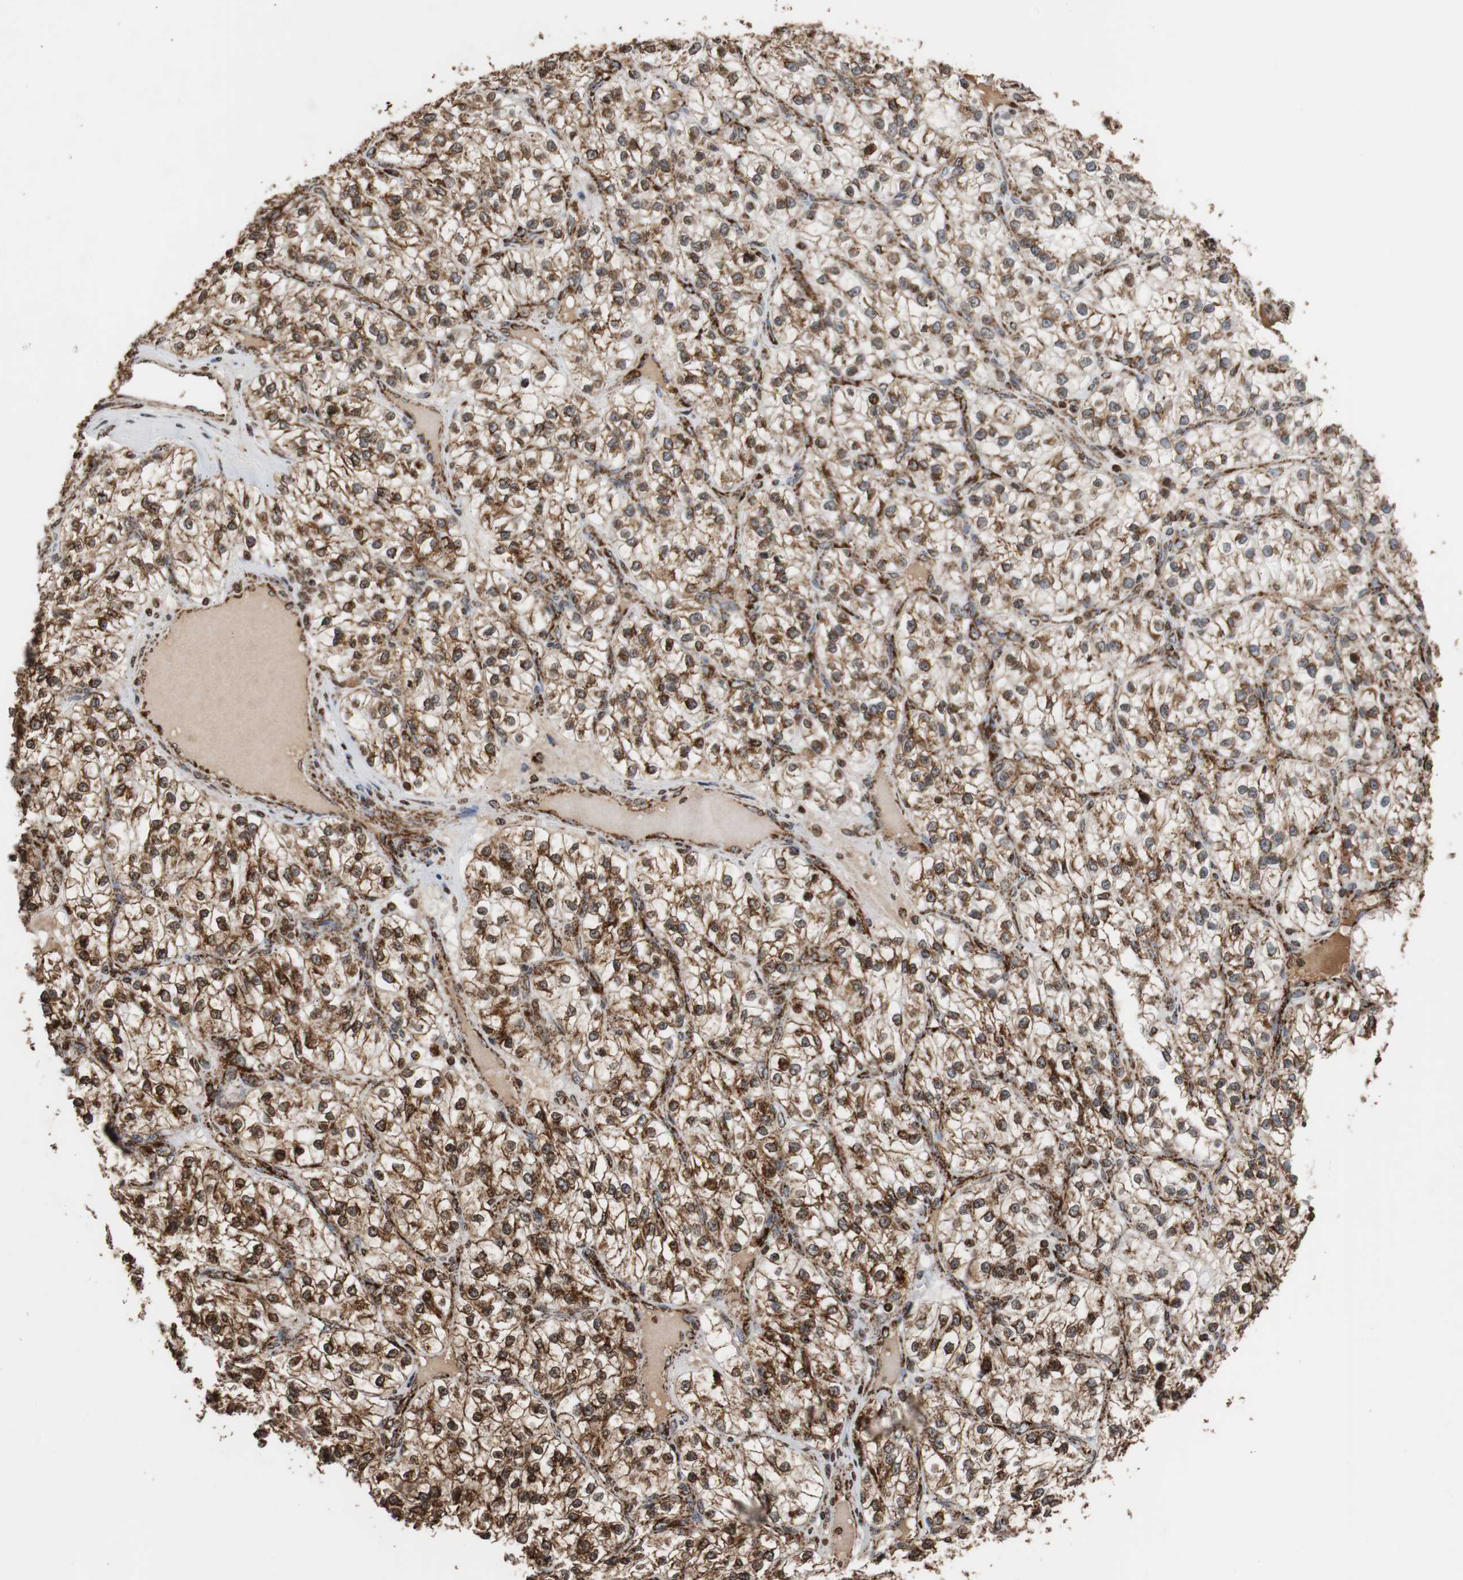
{"staining": {"intensity": "strong", "quantity": ">75%", "location": "cytoplasmic/membranous,nuclear"}, "tissue": "renal cancer", "cell_type": "Tumor cells", "image_type": "cancer", "snomed": [{"axis": "morphology", "description": "Adenocarcinoma, NOS"}, {"axis": "topography", "description": "Kidney"}], "caption": "This photomicrograph demonstrates adenocarcinoma (renal) stained with immunohistochemistry to label a protein in brown. The cytoplasmic/membranous and nuclear of tumor cells show strong positivity for the protein. Nuclei are counter-stained blue.", "gene": "HSPA9", "patient": {"sex": "female", "age": 57}}